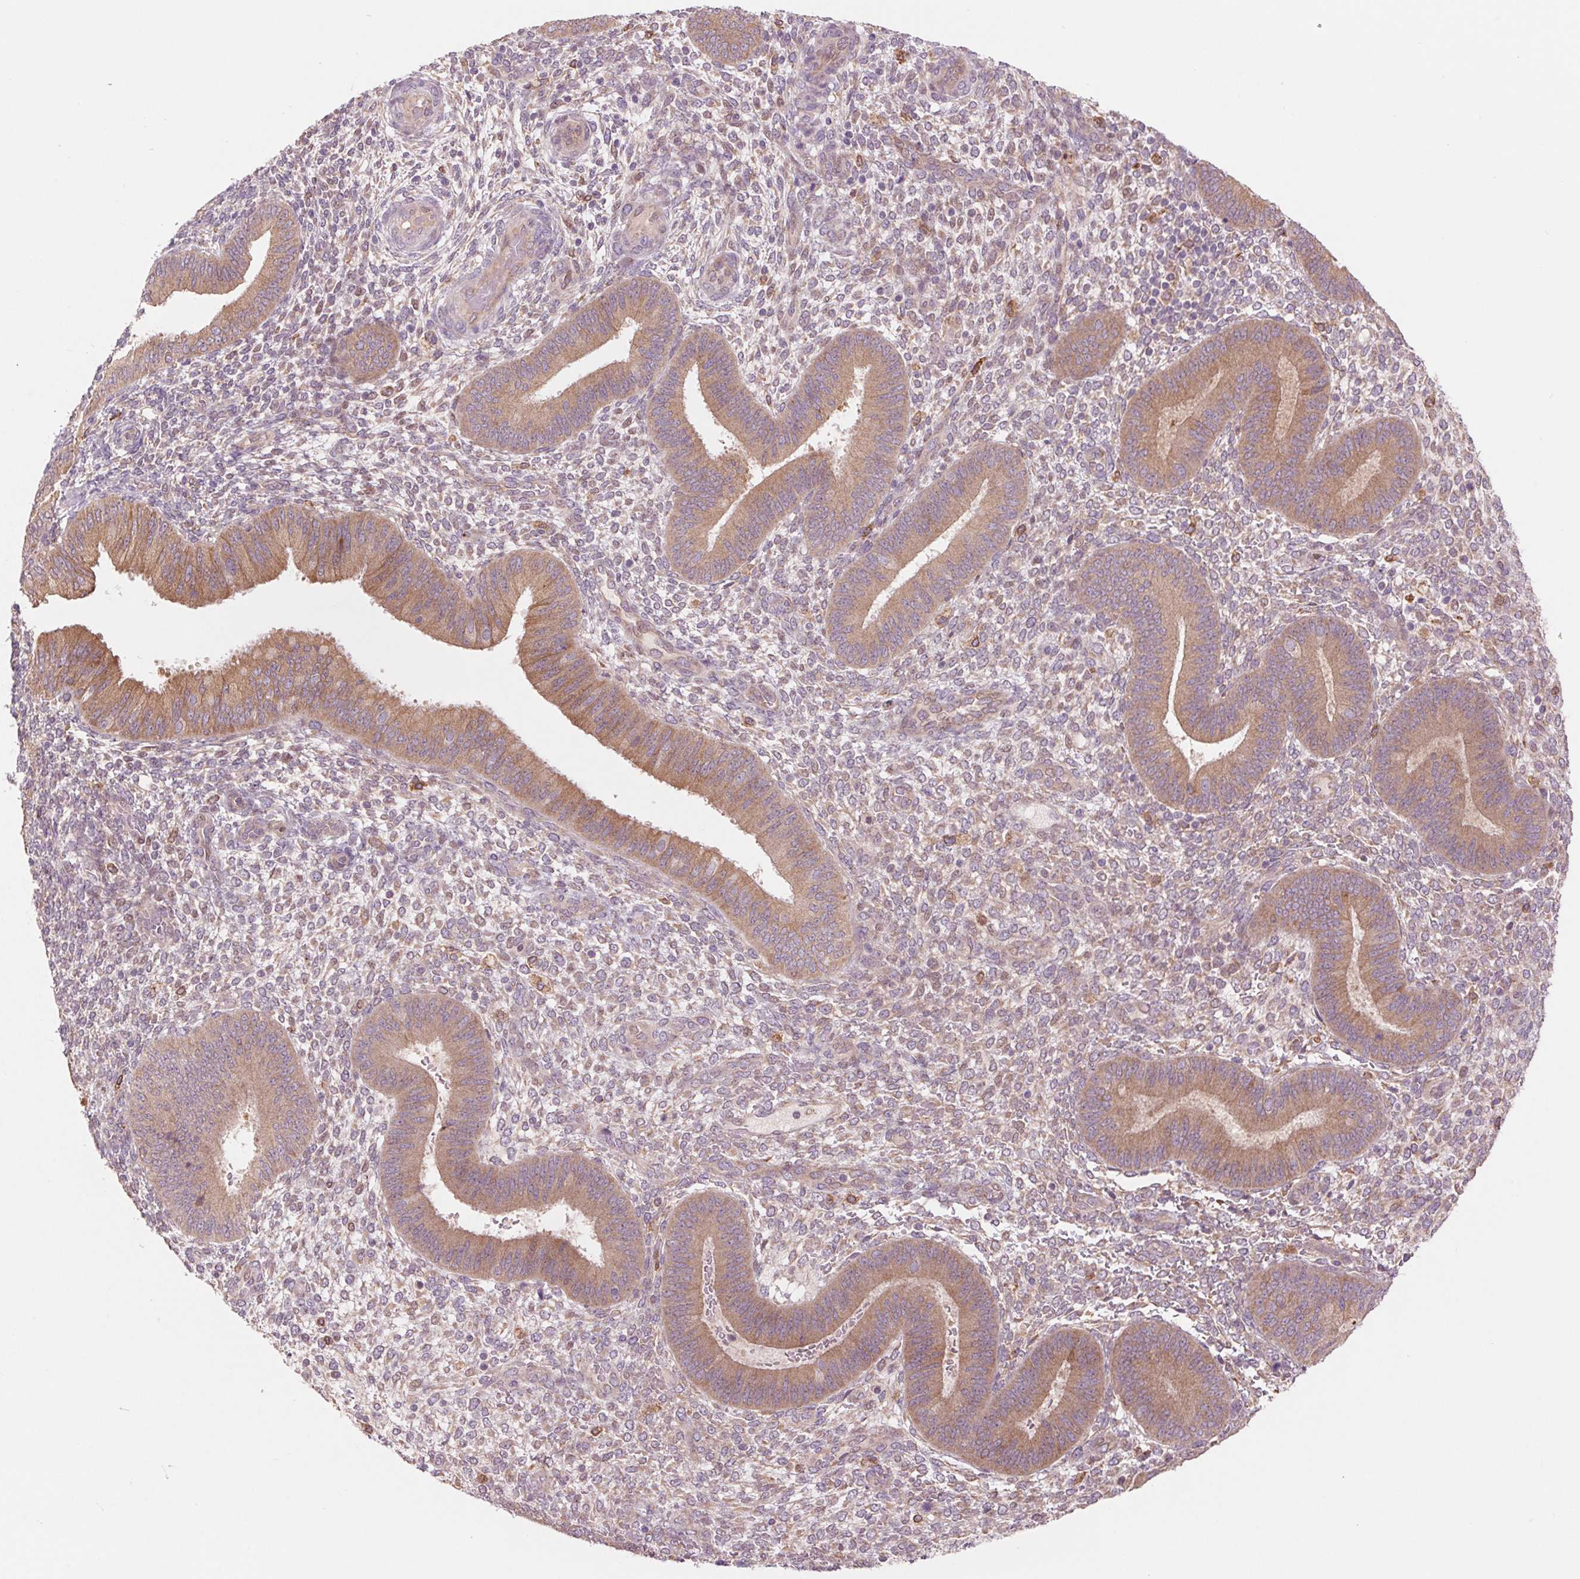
{"staining": {"intensity": "weak", "quantity": "<25%", "location": "cytoplasmic/membranous"}, "tissue": "endometrium", "cell_type": "Cells in endometrial stroma", "image_type": "normal", "snomed": [{"axis": "morphology", "description": "Normal tissue, NOS"}, {"axis": "topography", "description": "Endometrium"}], "caption": "DAB immunohistochemical staining of unremarkable endometrium demonstrates no significant staining in cells in endometrial stroma.", "gene": "KLHL20", "patient": {"sex": "female", "age": 39}}